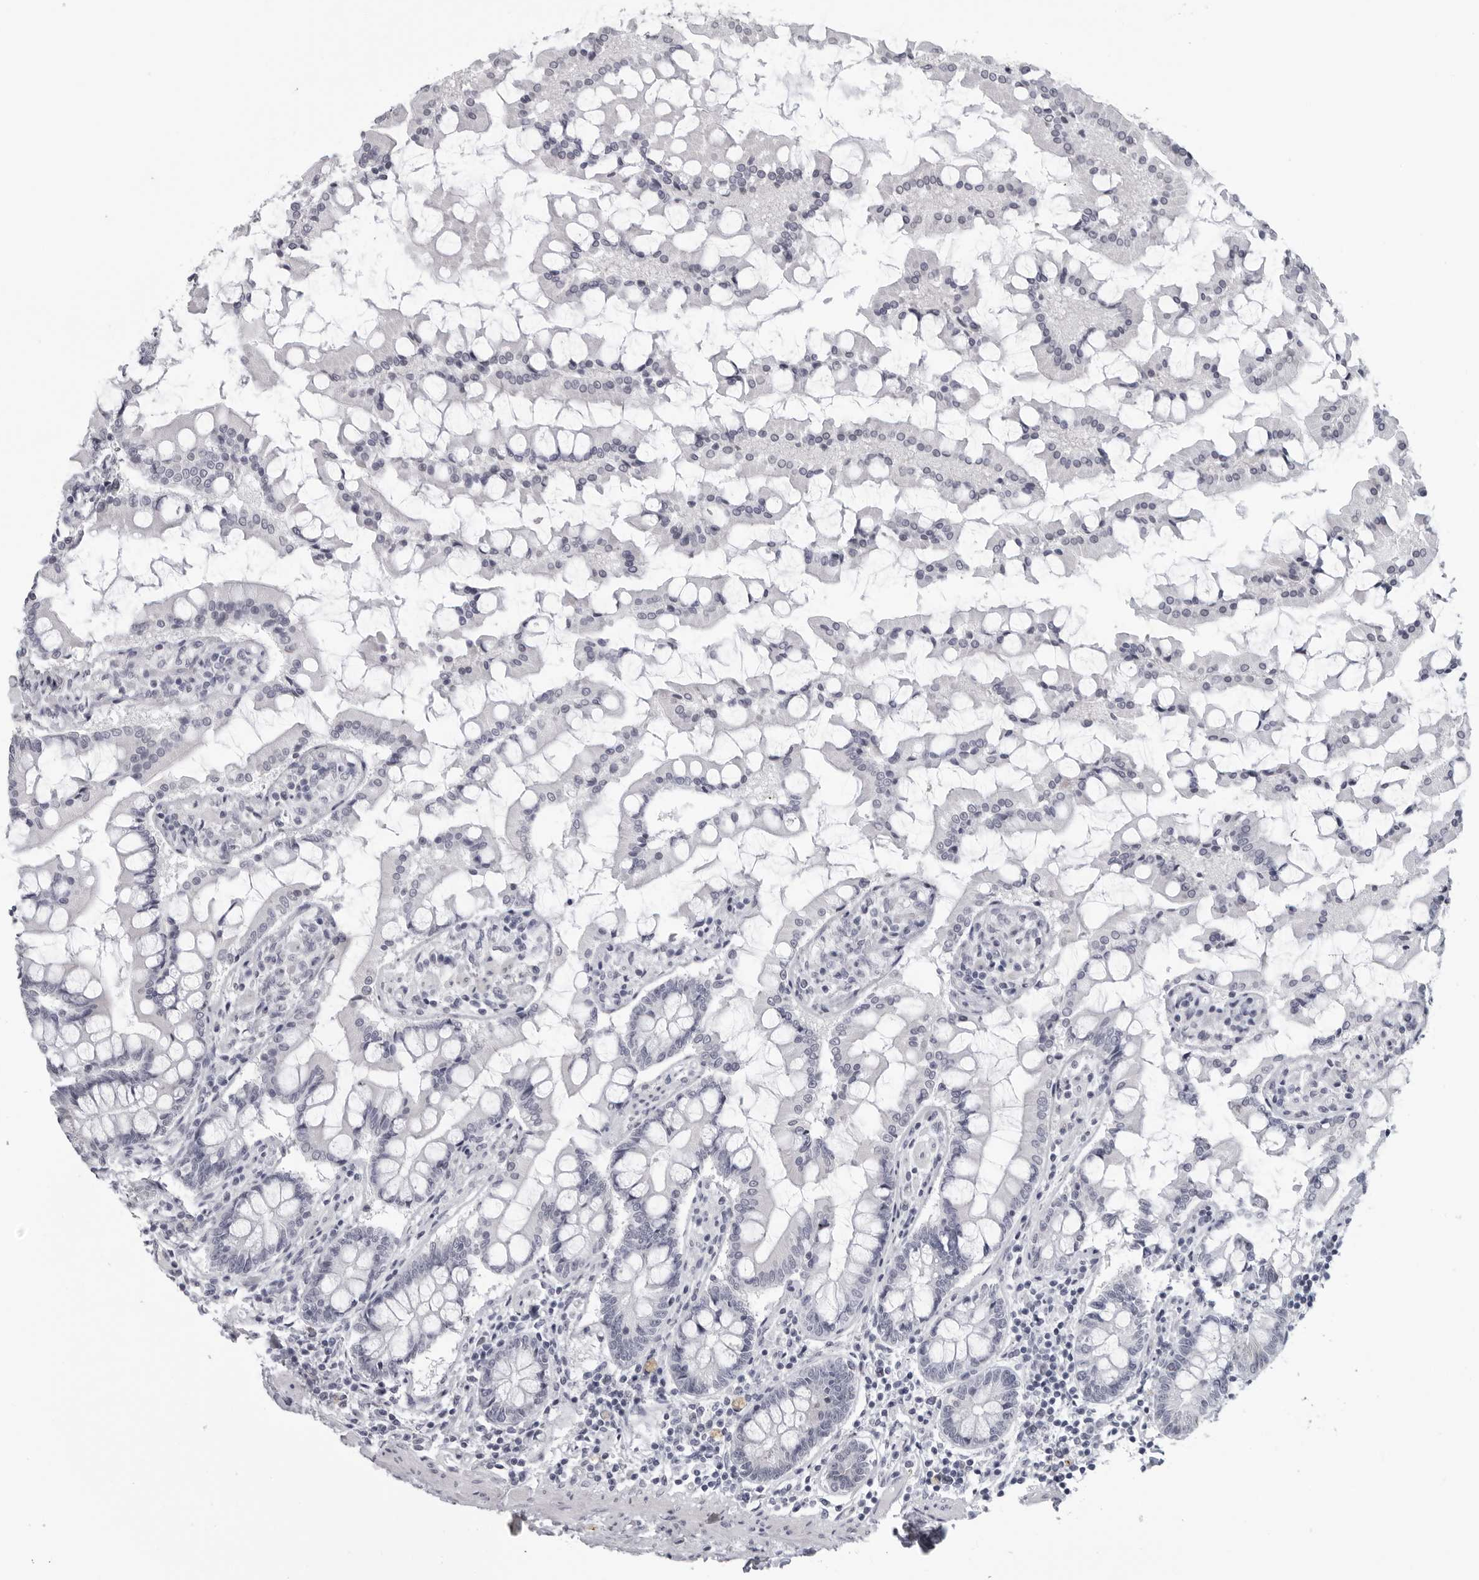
{"staining": {"intensity": "negative", "quantity": "none", "location": "none"}, "tissue": "small intestine", "cell_type": "Glandular cells", "image_type": "normal", "snomed": [{"axis": "morphology", "description": "Normal tissue, NOS"}, {"axis": "topography", "description": "Small intestine"}], "caption": "An image of human small intestine is negative for staining in glandular cells. Nuclei are stained in blue.", "gene": "OPLAH", "patient": {"sex": "male", "age": 41}}